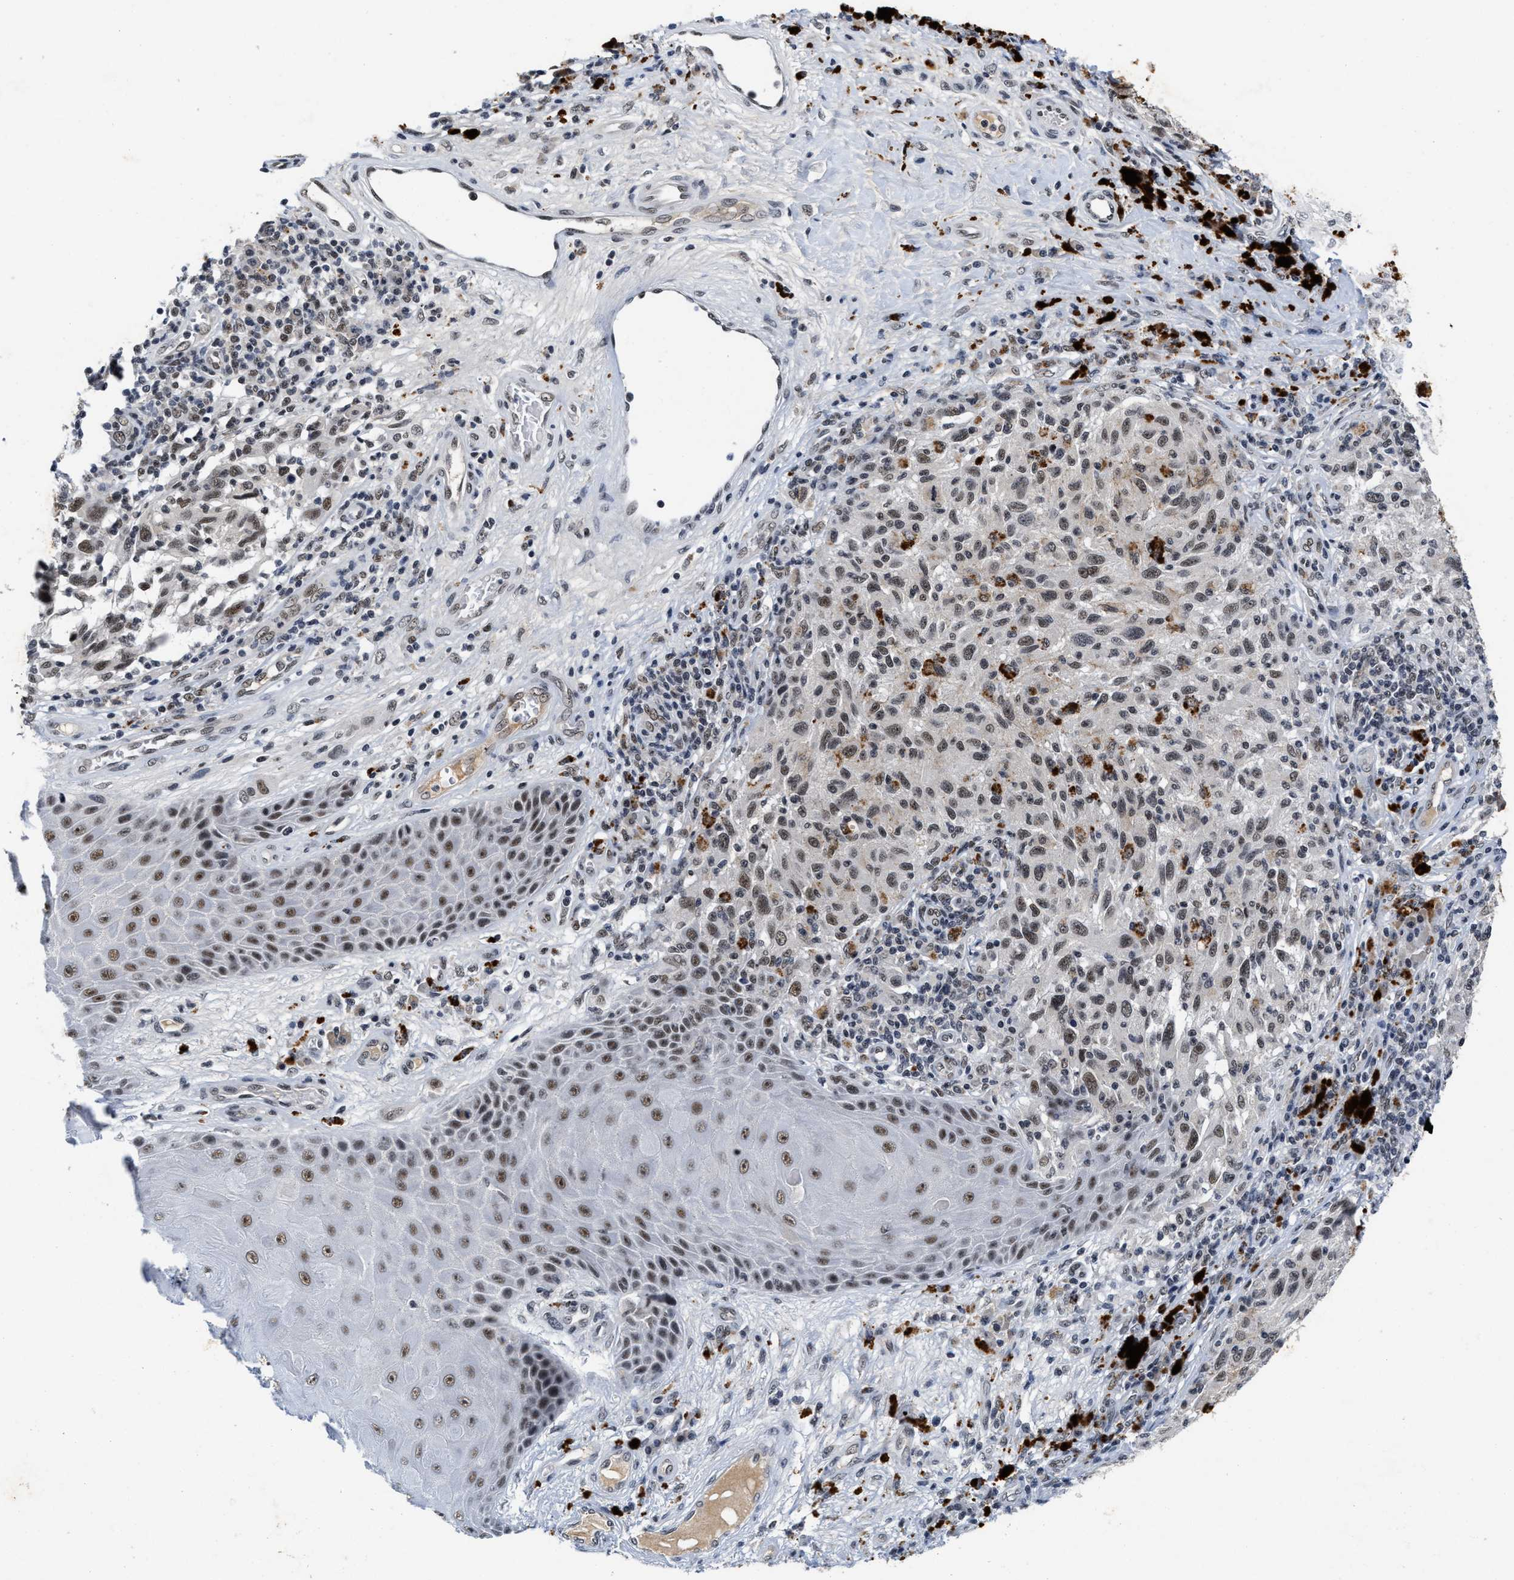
{"staining": {"intensity": "moderate", "quantity": ">75%", "location": "nuclear"}, "tissue": "melanoma", "cell_type": "Tumor cells", "image_type": "cancer", "snomed": [{"axis": "morphology", "description": "Malignant melanoma, NOS"}, {"axis": "topography", "description": "Skin"}], "caption": "The immunohistochemical stain shows moderate nuclear expression in tumor cells of malignant melanoma tissue.", "gene": "INIP", "patient": {"sex": "female", "age": 73}}